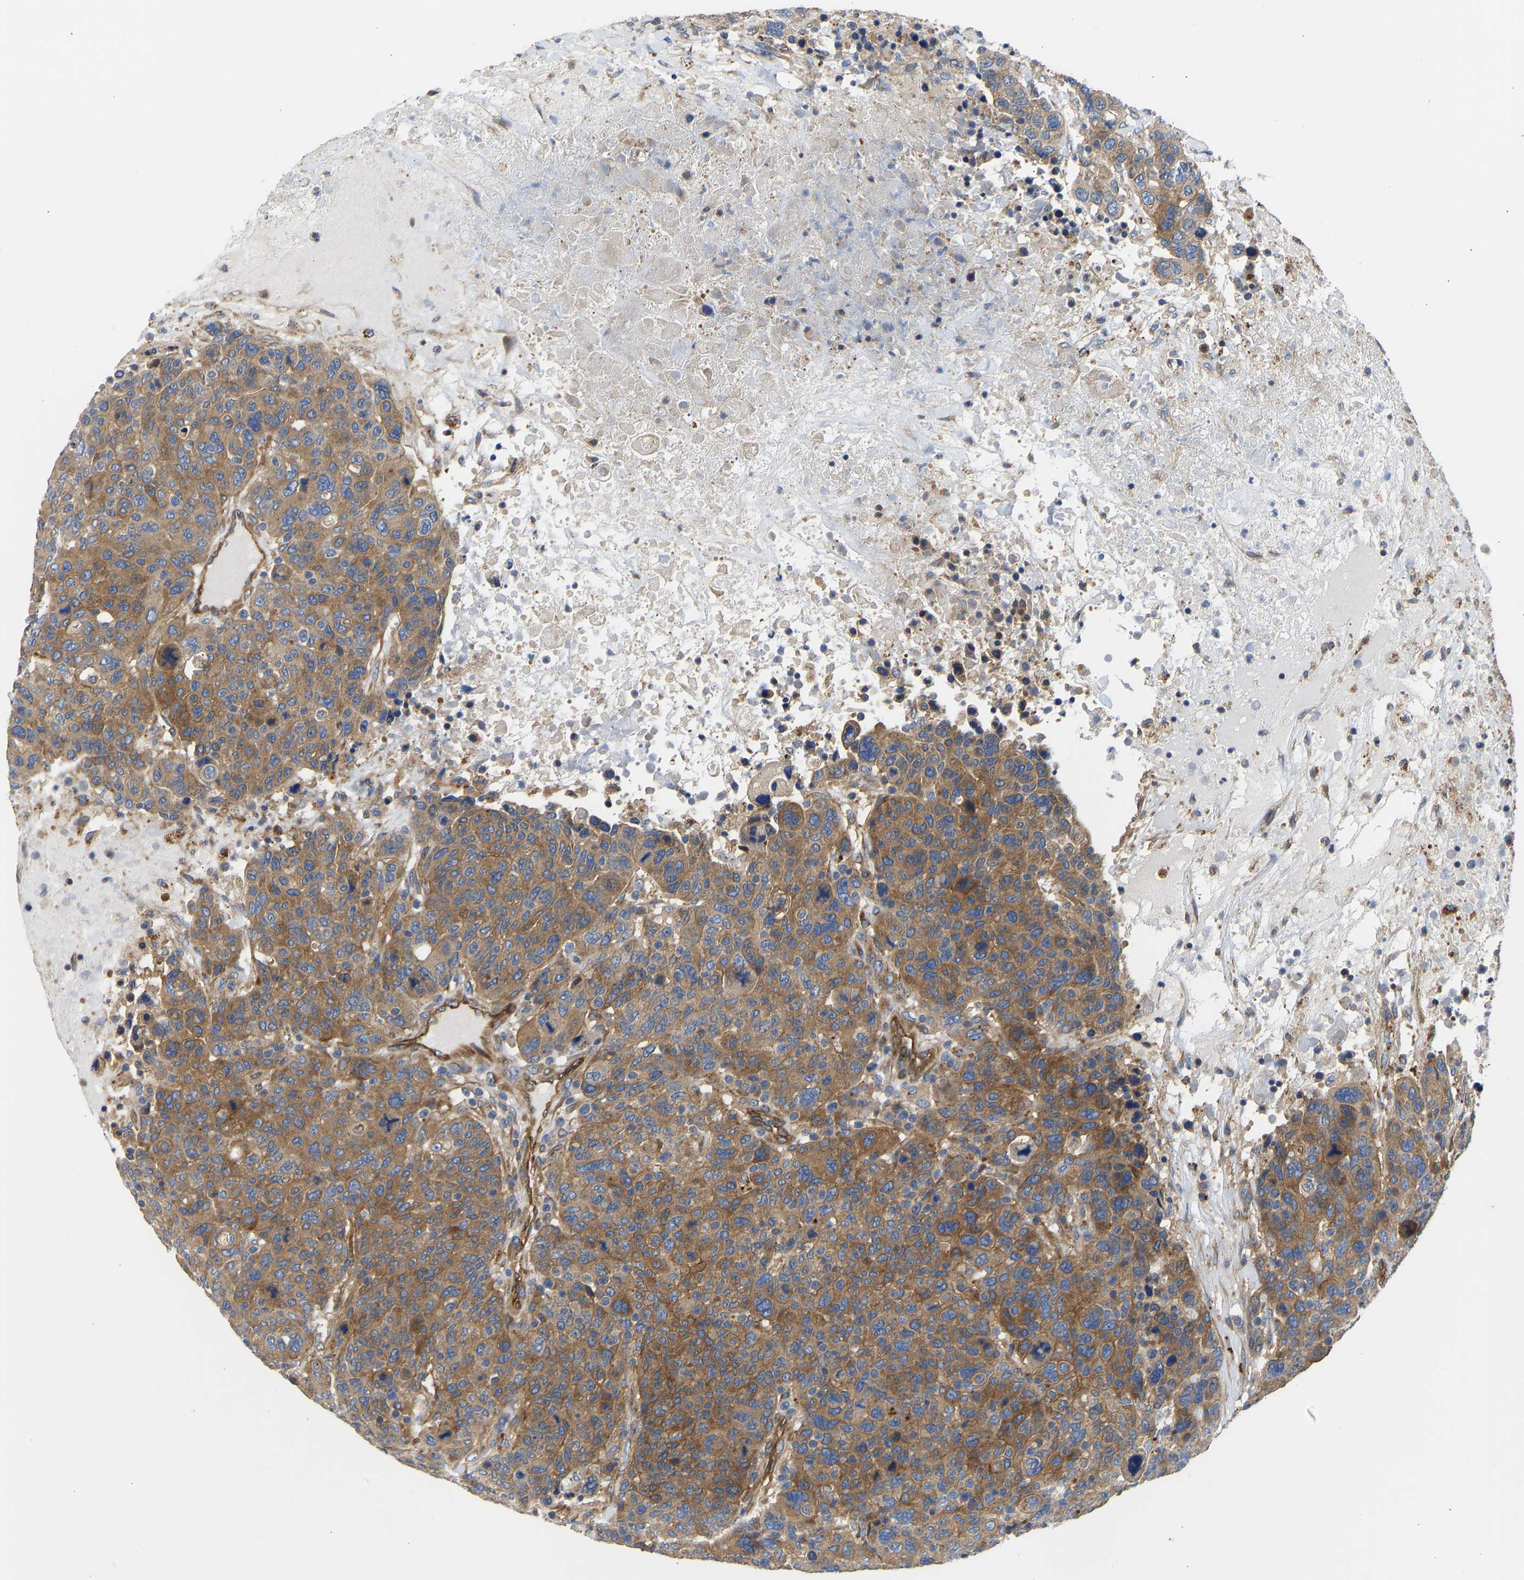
{"staining": {"intensity": "moderate", "quantity": ">75%", "location": "cytoplasmic/membranous"}, "tissue": "breast cancer", "cell_type": "Tumor cells", "image_type": "cancer", "snomed": [{"axis": "morphology", "description": "Duct carcinoma"}, {"axis": "topography", "description": "Breast"}], "caption": "Brown immunohistochemical staining in breast cancer reveals moderate cytoplasmic/membranous expression in about >75% of tumor cells.", "gene": "MYO1C", "patient": {"sex": "female", "age": 37}}